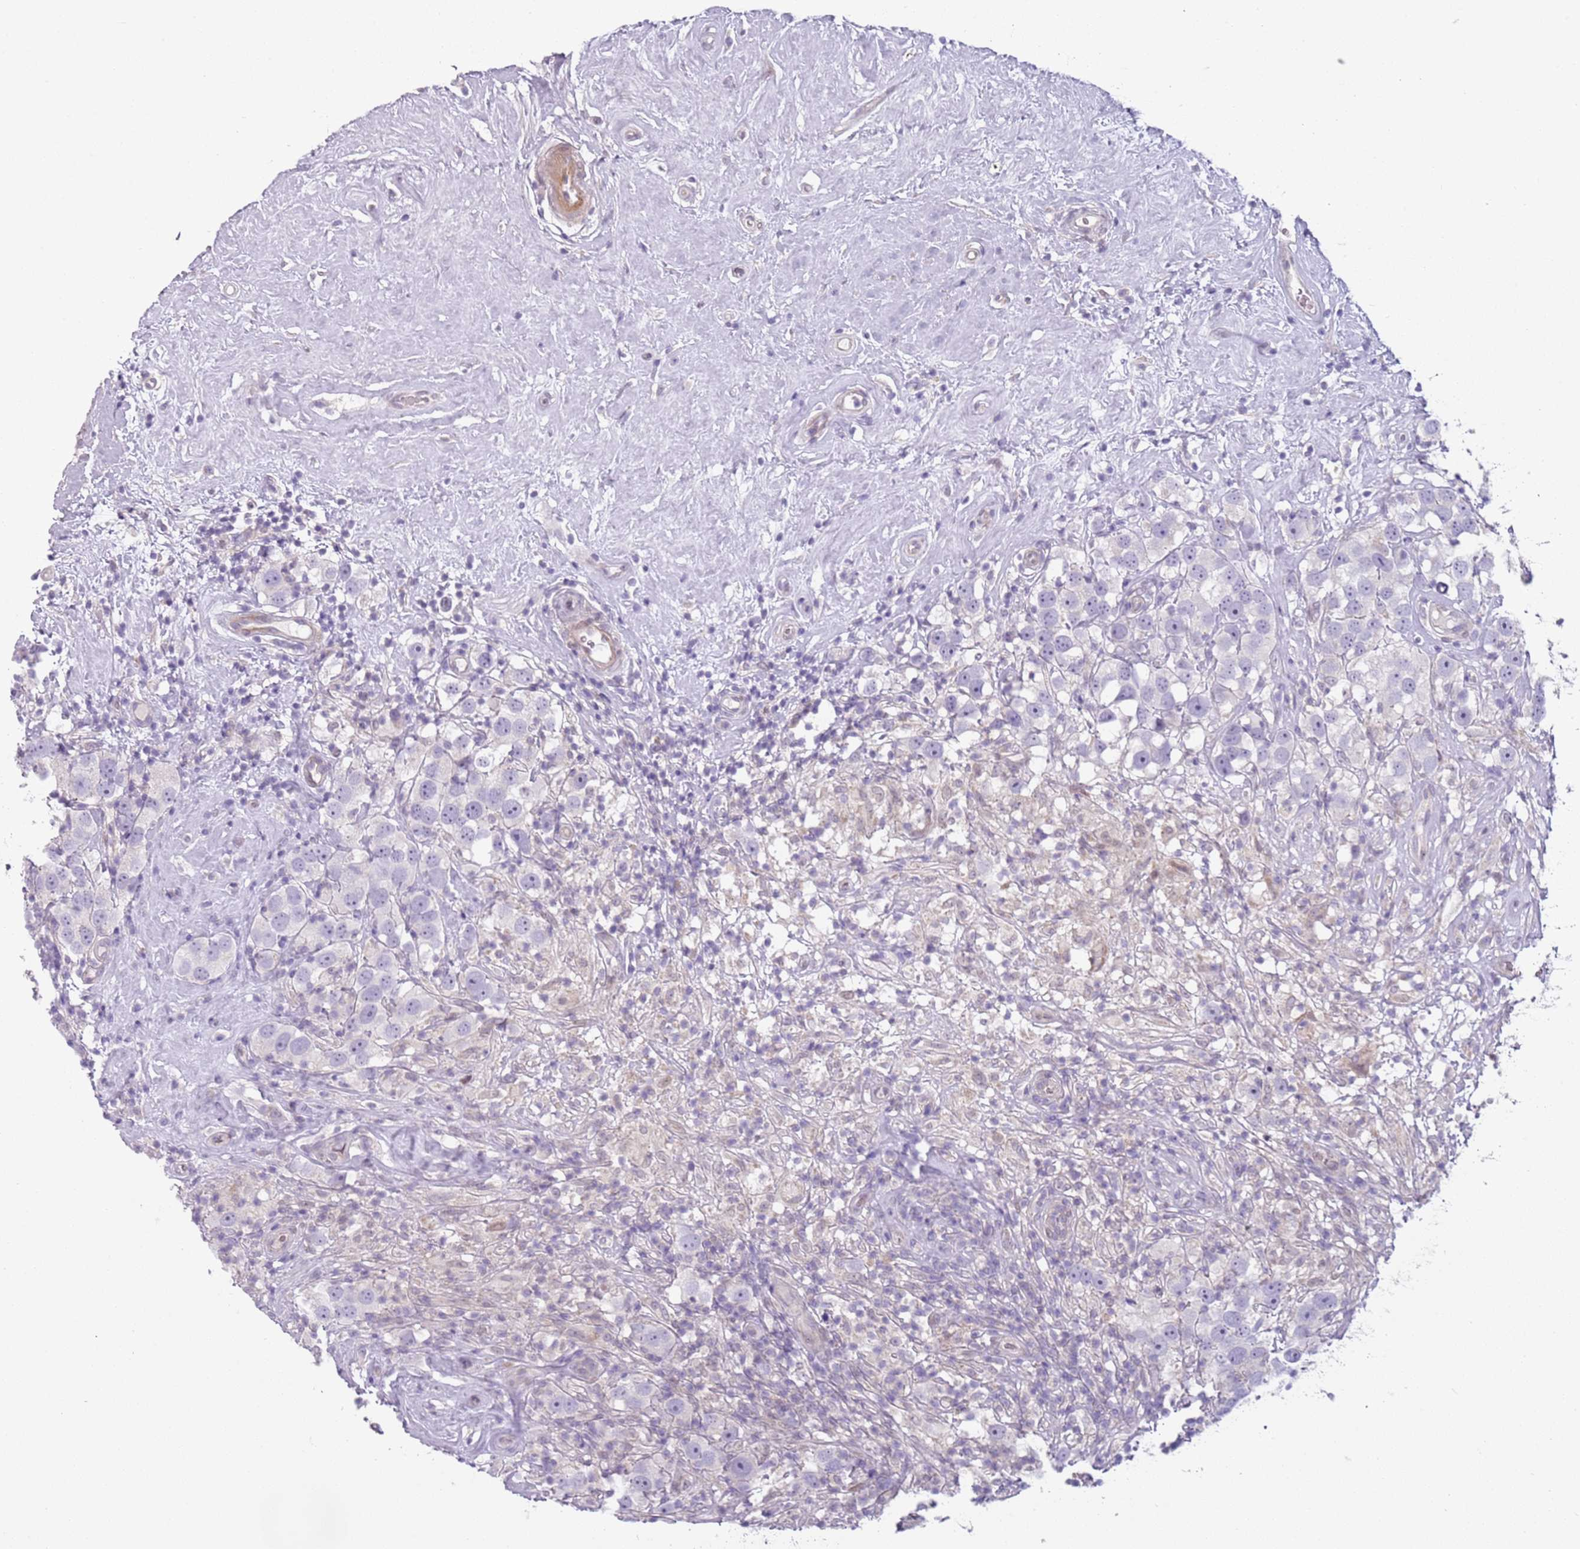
{"staining": {"intensity": "negative", "quantity": "none", "location": "none"}, "tissue": "testis cancer", "cell_type": "Tumor cells", "image_type": "cancer", "snomed": [{"axis": "morphology", "description": "Seminoma, NOS"}, {"axis": "topography", "description": "Testis"}], "caption": "This is a histopathology image of immunohistochemistry staining of testis seminoma, which shows no staining in tumor cells.", "gene": "DEFB116", "patient": {"sex": "male", "age": 49}}